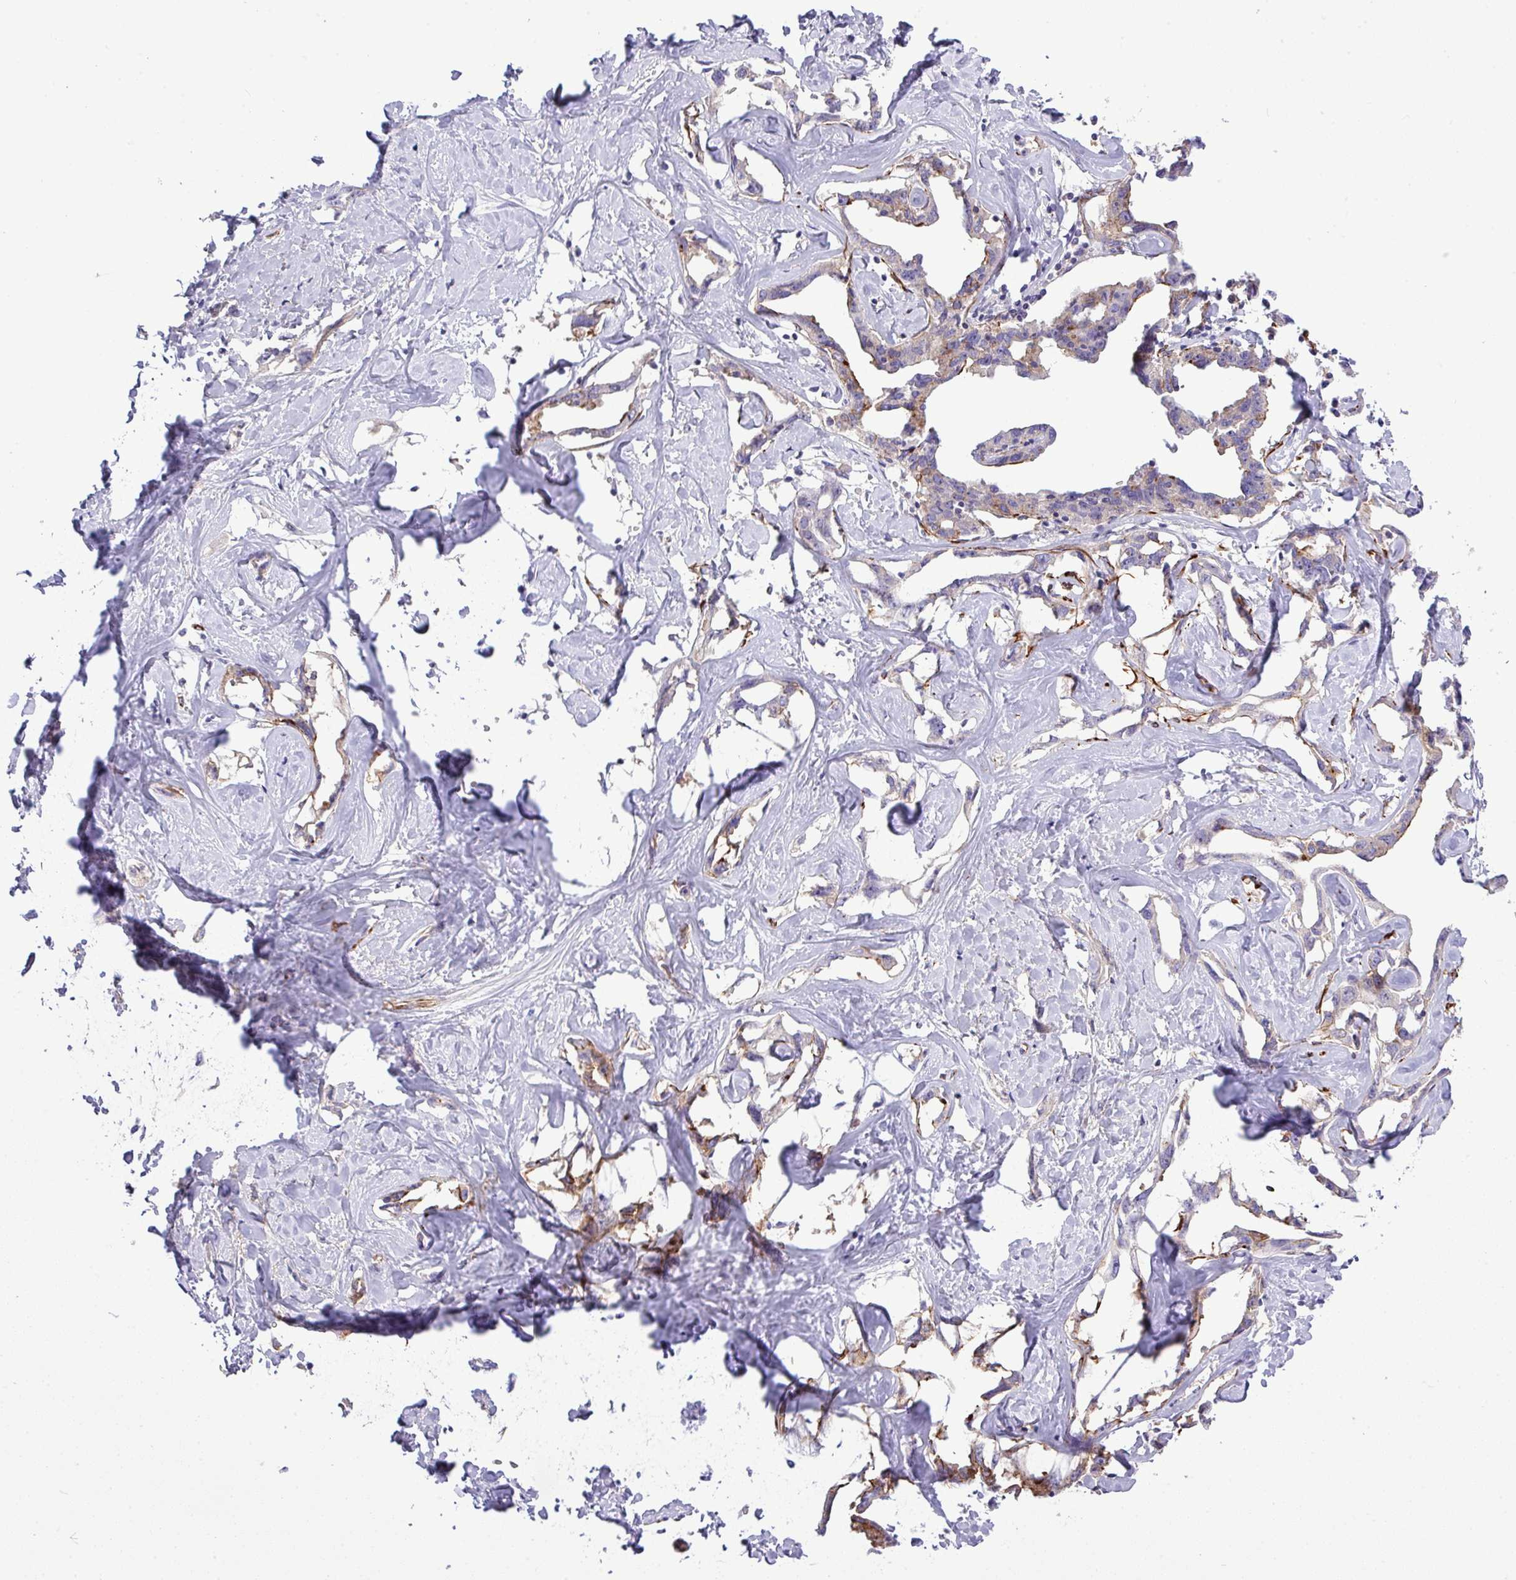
{"staining": {"intensity": "moderate", "quantity": "<25%", "location": "cytoplasmic/membranous"}, "tissue": "liver cancer", "cell_type": "Tumor cells", "image_type": "cancer", "snomed": [{"axis": "morphology", "description": "Cholangiocarcinoma"}, {"axis": "topography", "description": "Liver"}], "caption": "A micrograph of cholangiocarcinoma (liver) stained for a protein shows moderate cytoplasmic/membranous brown staining in tumor cells. Using DAB (brown) and hematoxylin (blue) stains, captured at high magnification using brightfield microscopy.", "gene": "PARD6A", "patient": {"sex": "male", "age": 59}}